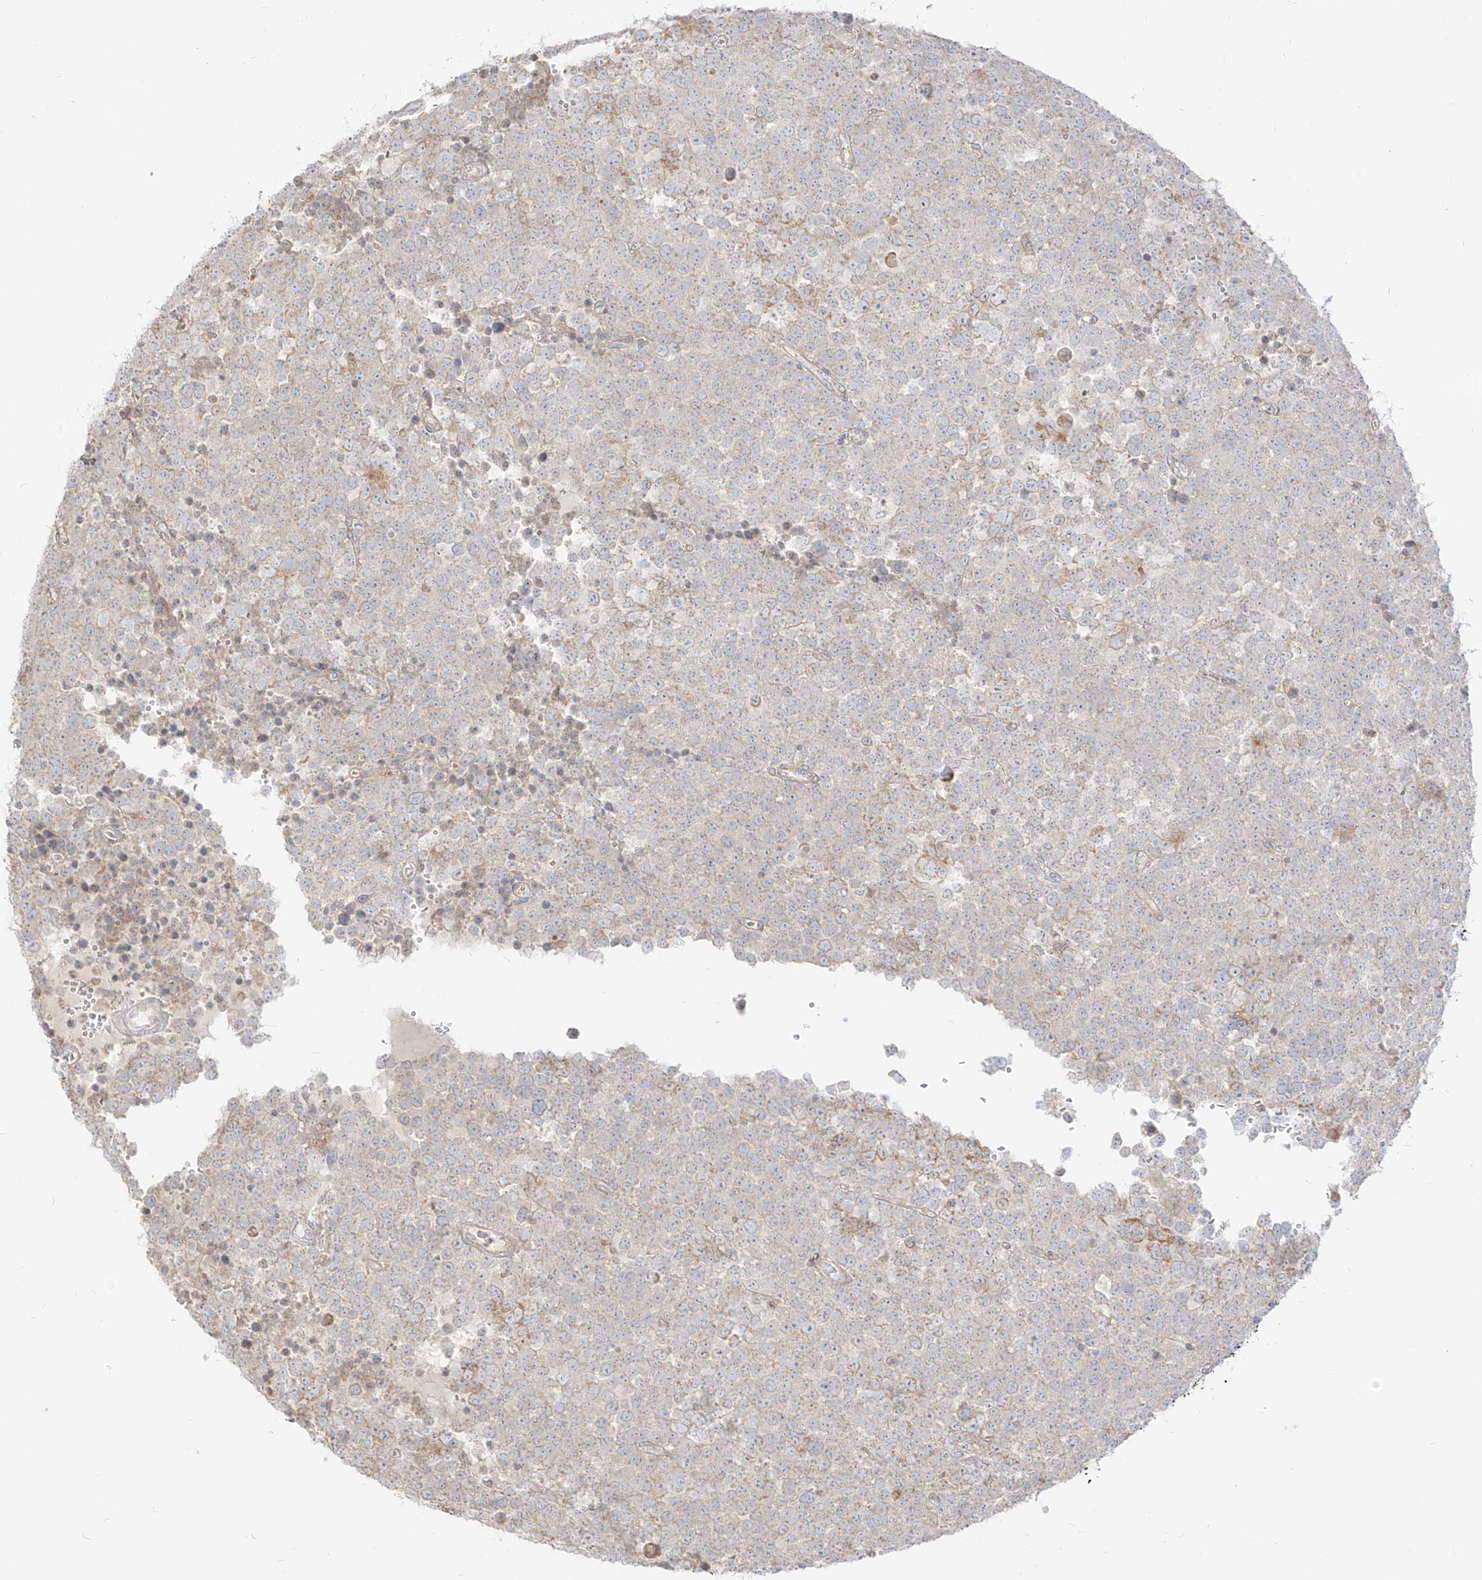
{"staining": {"intensity": "weak", "quantity": "<25%", "location": "cytoplasmic/membranous"}, "tissue": "testis cancer", "cell_type": "Tumor cells", "image_type": "cancer", "snomed": [{"axis": "morphology", "description": "Seminoma, NOS"}, {"axis": "topography", "description": "Testis"}], "caption": "A high-resolution micrograph shows immunohistochemistry (IHC) staining of testis seminoma, which demonstrates no significant staining in tumor cells.", "gene": "ZIM3", "patient": {"sex": "male", "age": 71}}